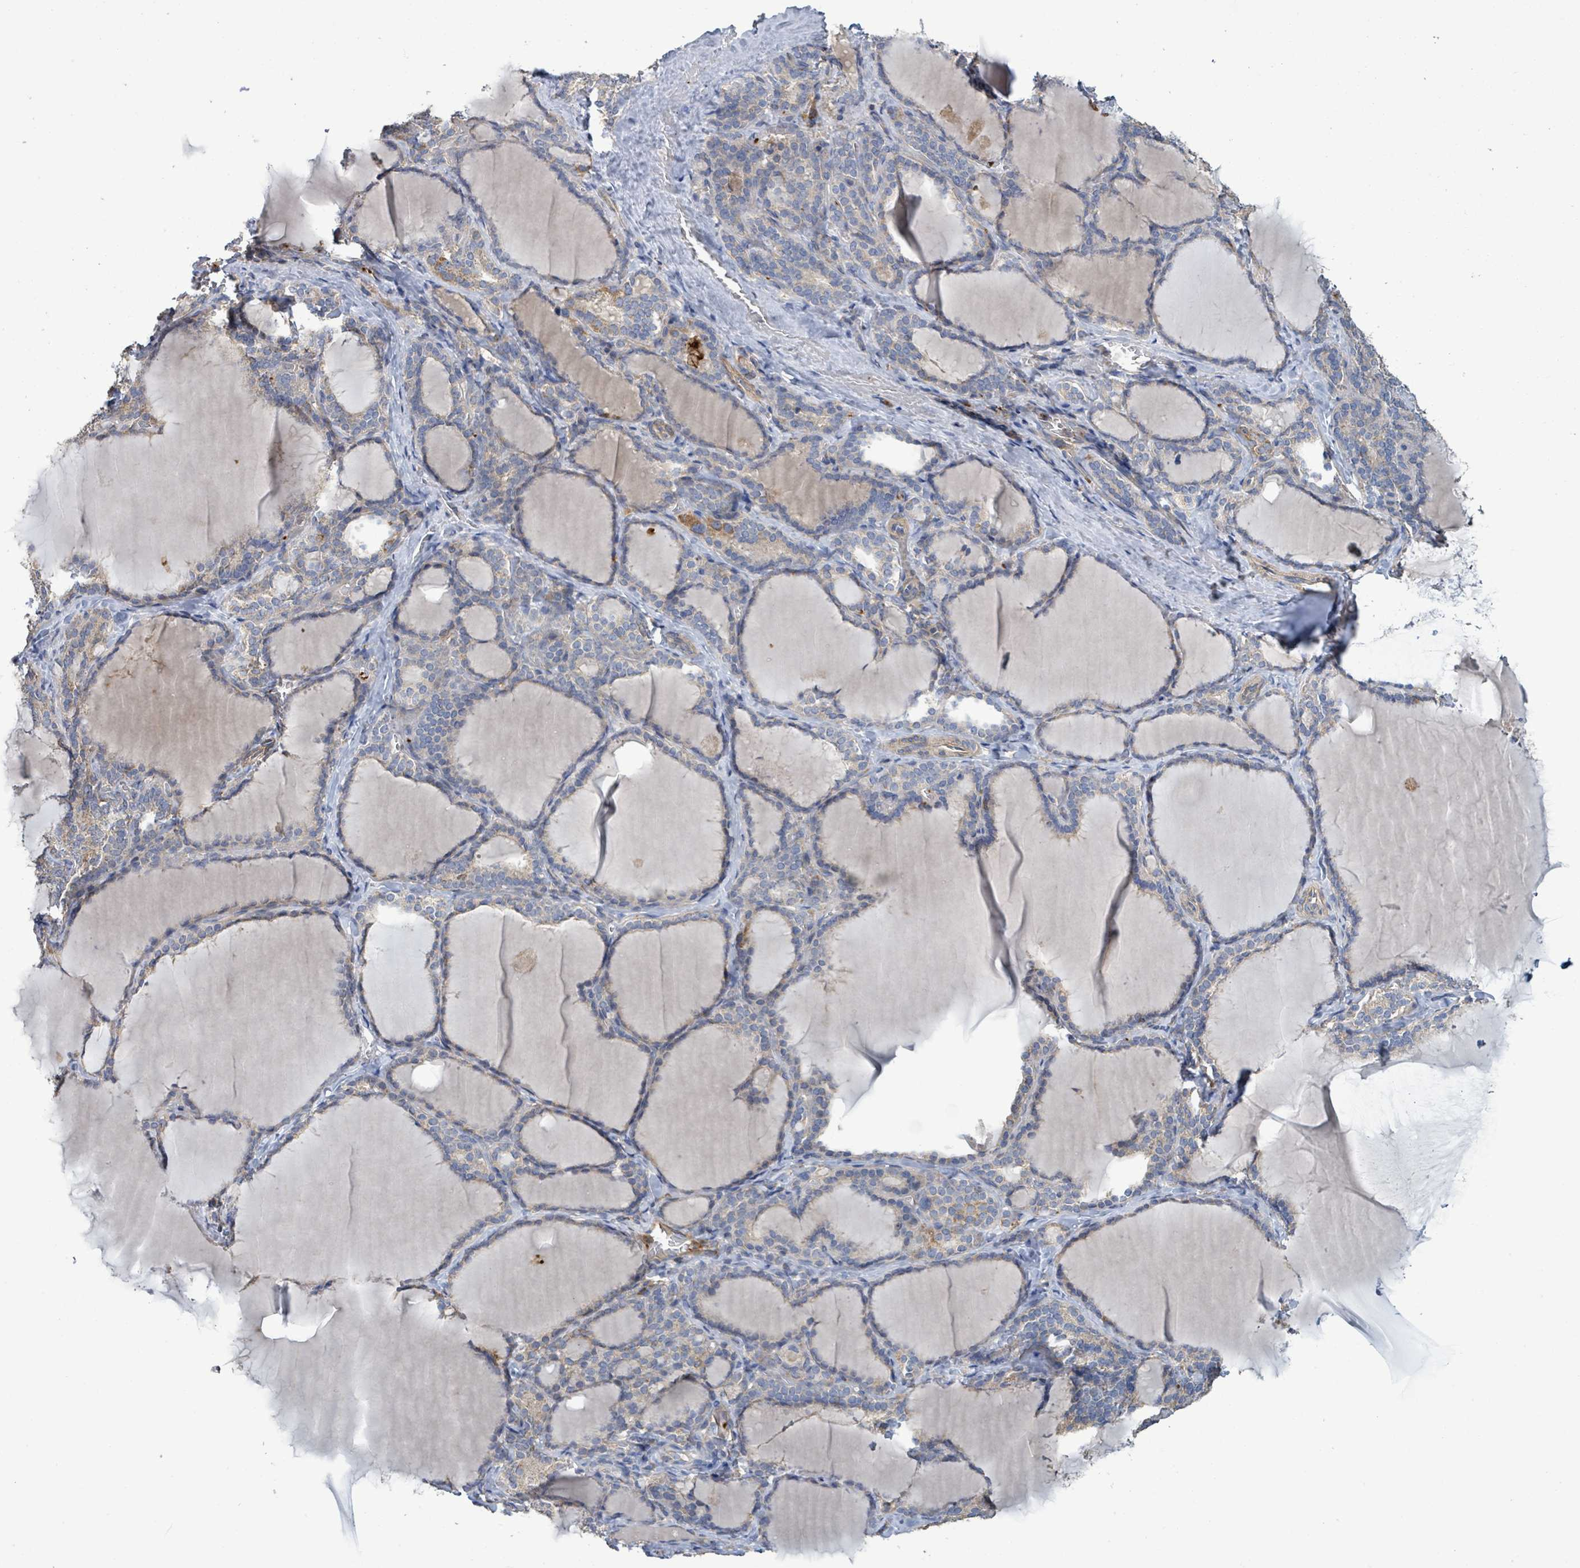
{"staining": {"intensity": "weak", "quantity": "25%-75%", "location": "cytoplasmic/membranous"}, "tissue": "thyroid gland", "cell_type": "Glandular cells", "image_type": "normal", "snomed": [{"axis": "morphology", "description": "Normal tissue, NOS"}, {"axis": "topography", "description": "Thyroid gland"}], "caption": "A high-resolution micrograph shows immunohistochemistry staining of unremarkable thyroid gland, which reveals weak cytoplasmic/membranous staining in about 25%-75% of glandular cells.", "gene": "PLAAT1", "patient": {"sex": "female", "age": 31}}